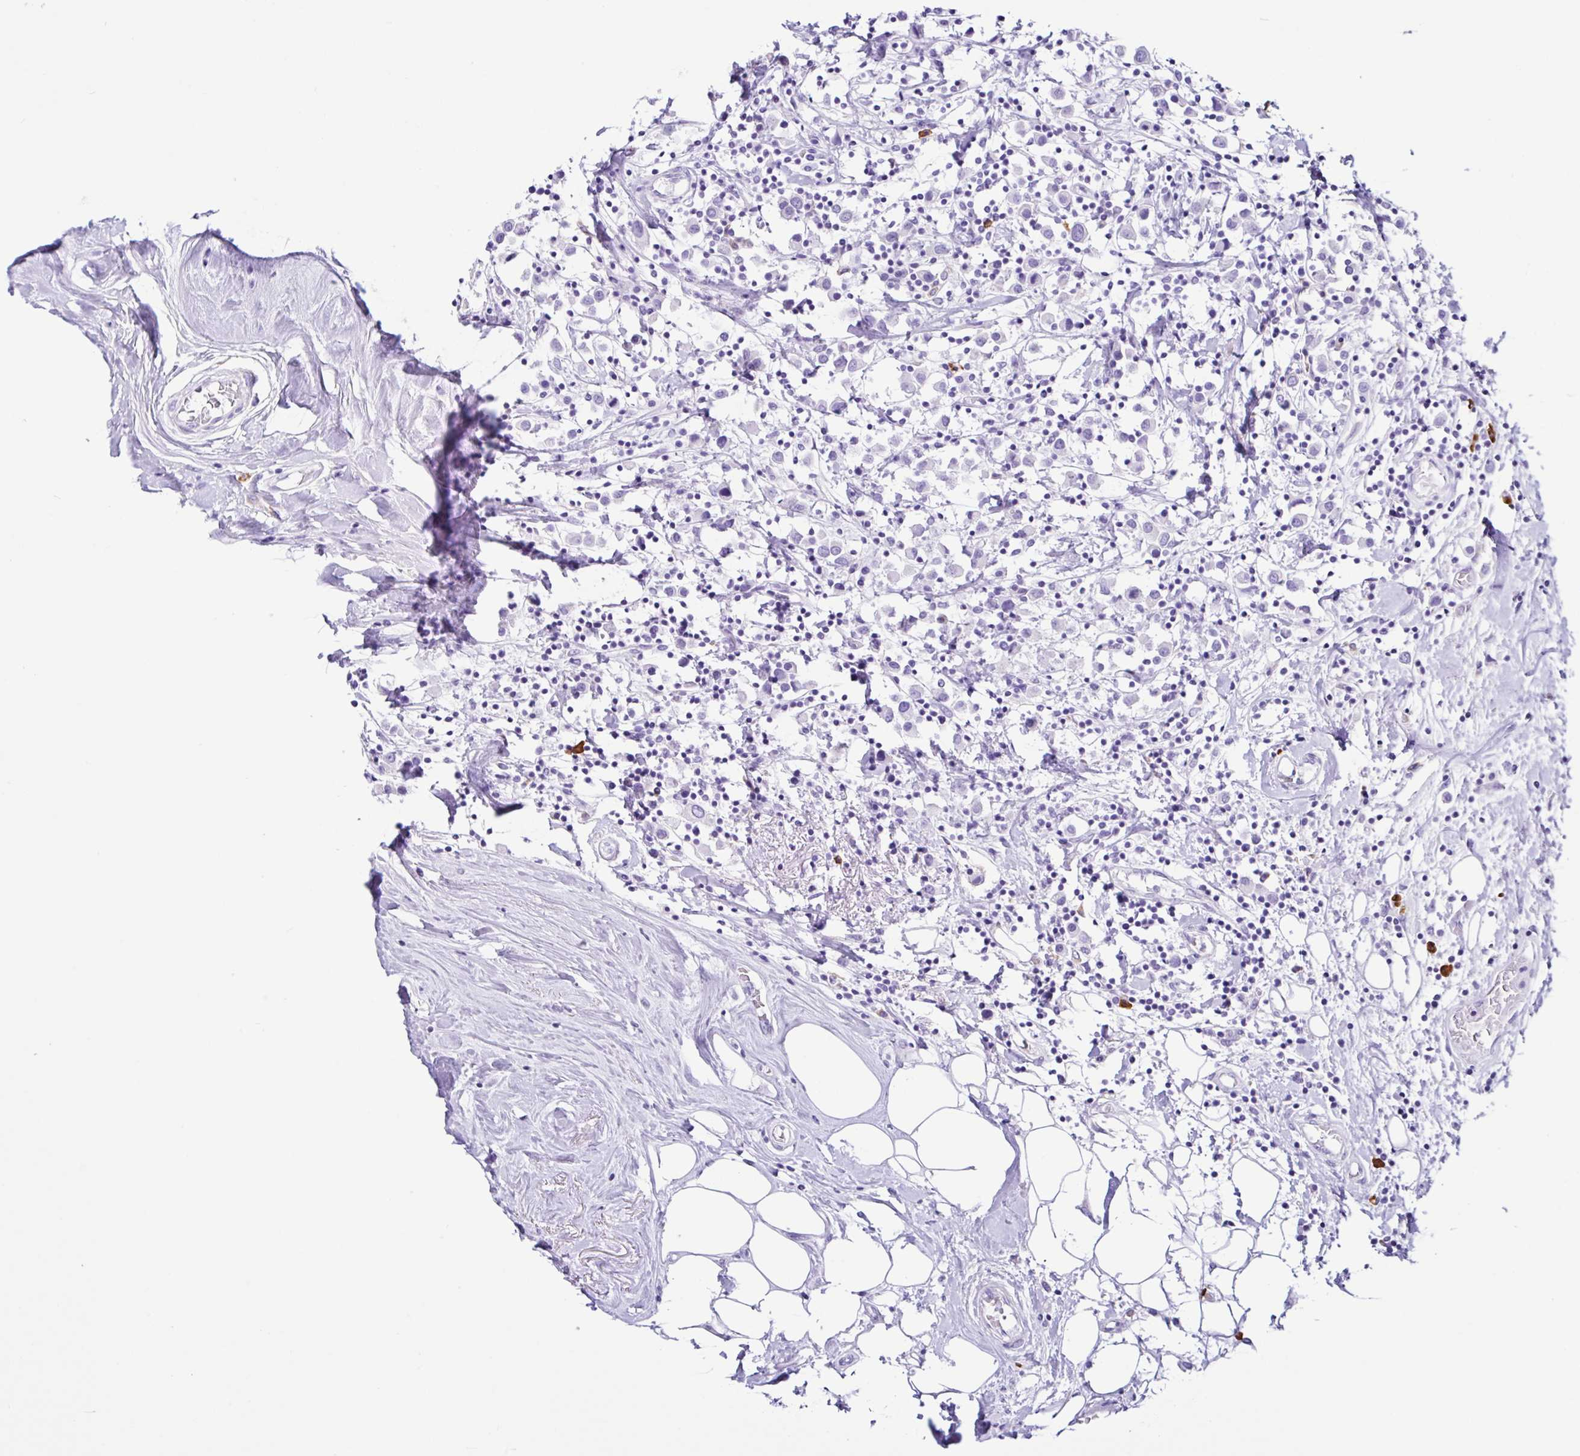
{"staining": {"intensity": "negative", "quantity": "none", "location": "none"}, "tissue": "breast cancer", "cell_type": "Tumor cells", "image_type": "cancer", "snomed": [{"axis": "morphology", "description": "Duct carcinoma"}, {"axis": "topography", "description": "Breast"}], "caption": "DAB immunohistochemical staining of breast cancer reveals no significant positivity in tumor cells. (Stains: DAB (3,3'-diaminobenzidine) immunohistochemistry with hematoxylin counter stain, Microscopy: brightfield microscopy at high magnification).", "gene": "PIGF", "patient": {"sex": "female", "age": 61}}